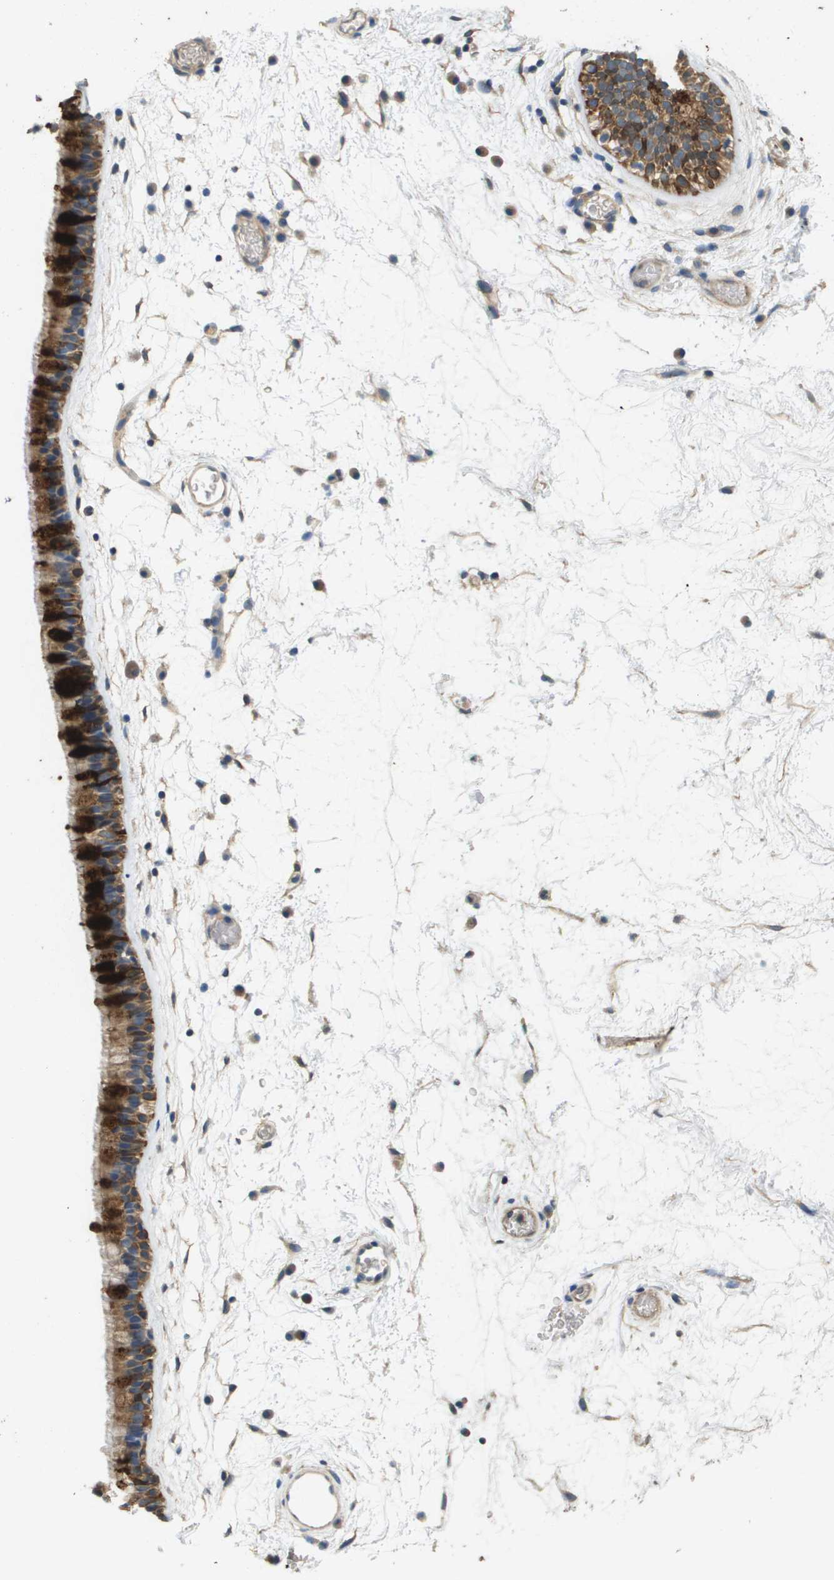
{"staining": {"intensity": "strong", "quantity": ">75%", "location": "cytoplasmic/membranous"}, "tissue": "nasopharynx", "cell_type": "Respiratory epithelial cells", "image_type": "normal", "snomed": [{"axis": "morphology", "description": "Normal tissue, NOS"}, {"axis": "morphology", "description": "Inflammation, NOS"}, {"axis": "topography", "description": "Nasopharynx"}], "caption": "There is high levels of strong cytoplasmic/membranous staining in respiratory epithelial cells of normal nasopharynx, as demonstrated by immunohistochemical staining (brown color).", "gene": "KRT23", "patient": {"sex": "male", "age": 48}}